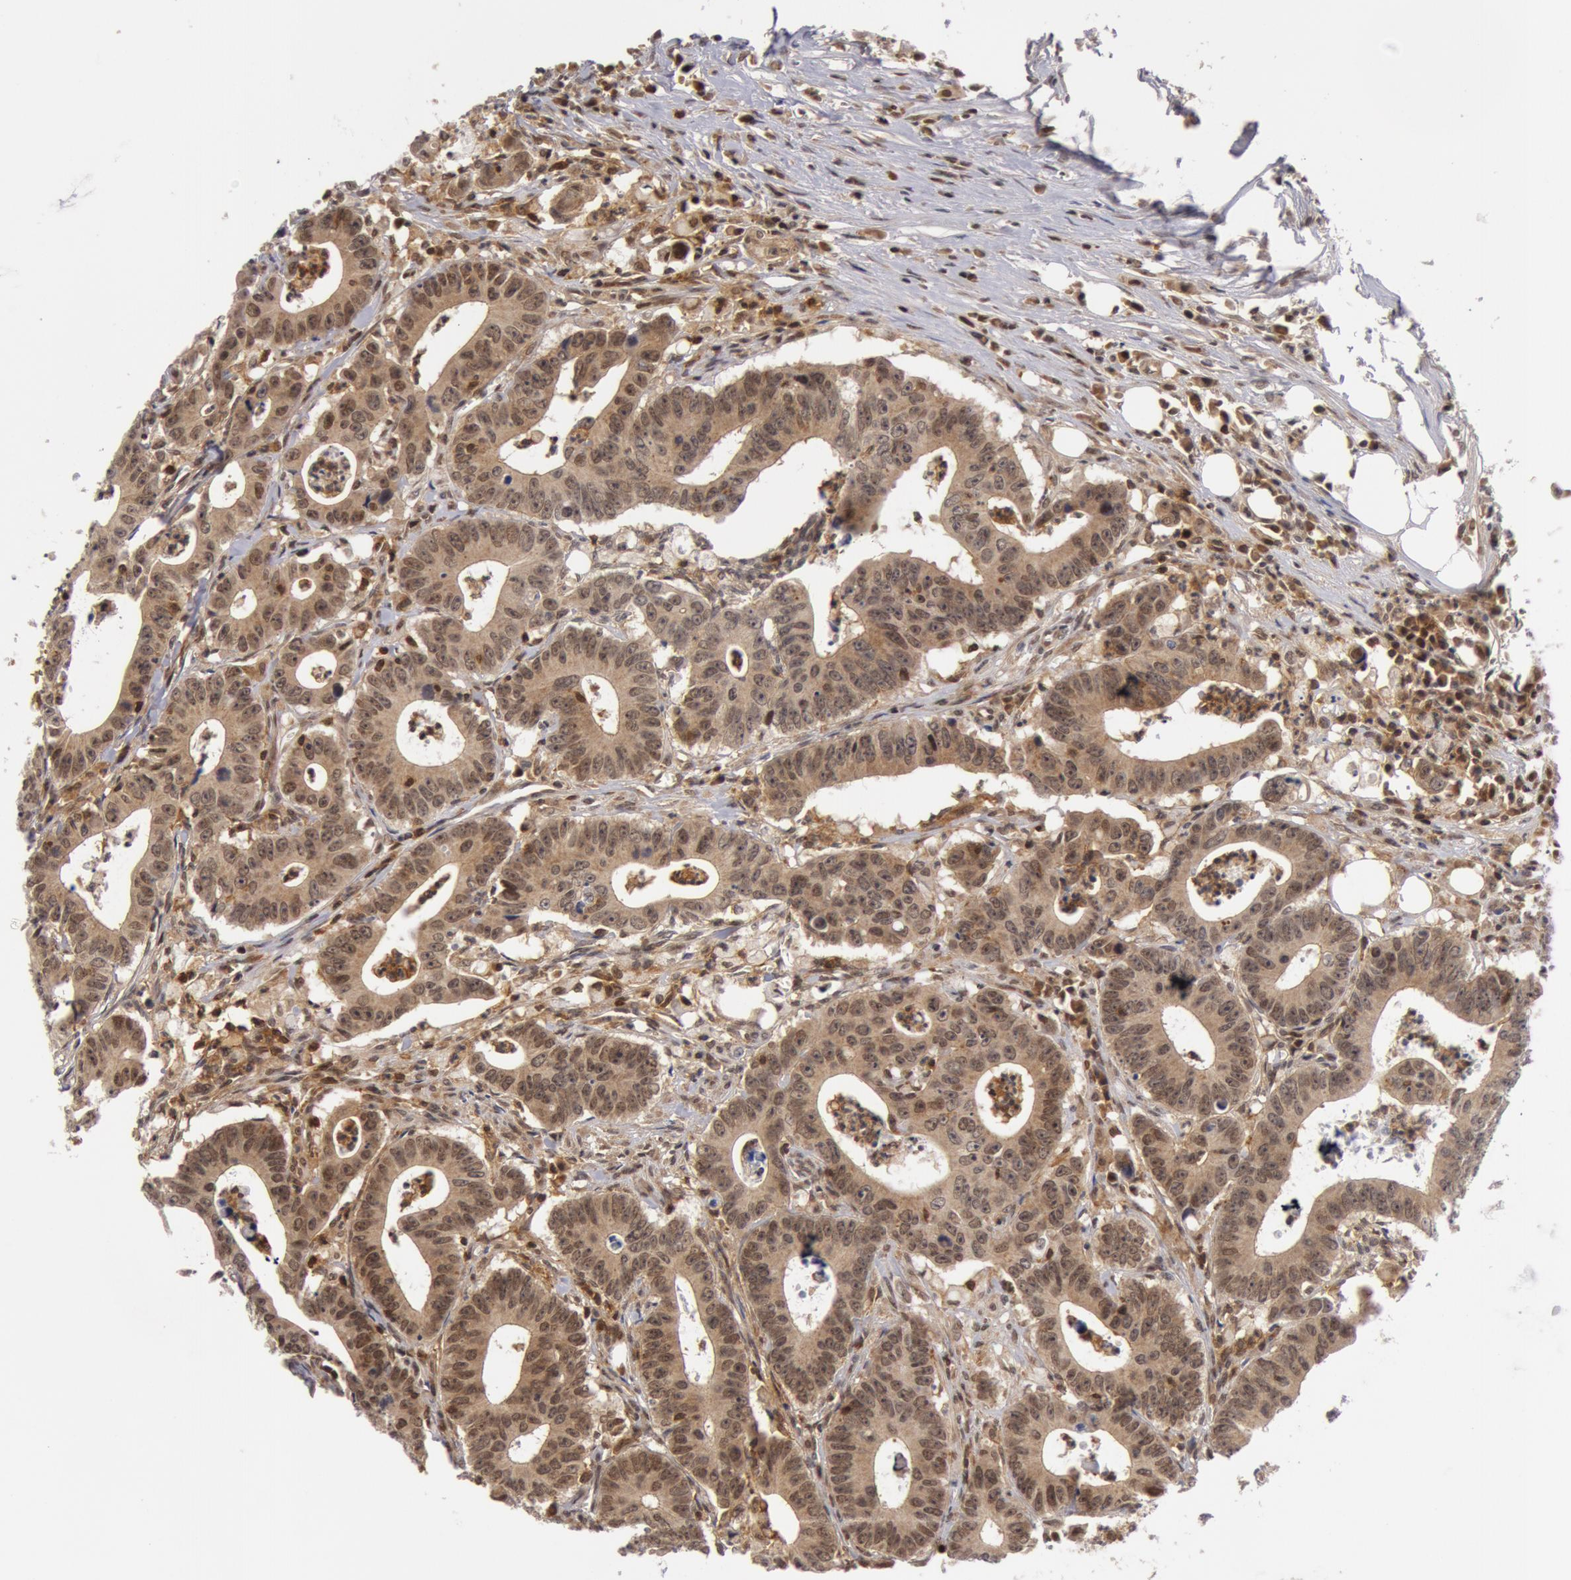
{"staining": {"intensity": "weak", "quantity": "25%-75%", "location": "nuclear"}, "tissue": "colorectal cancer", "cell_type": "Tumor cells", "image_type": "cancer", "snomed": [{"axis": "morphology", "description": "Adenocarcinoma, NOS"}, {"axis": "topography", "description": "Colon"}], "caption": "Immunohistochemical staining of human colorectal cancer (adenocarcinoma) exhibits weak nuclear protein staining in approximately 25%-75% of tumor cells.", "gene": "ZNF350", "patient": {"sex": "male", "age": 55}}